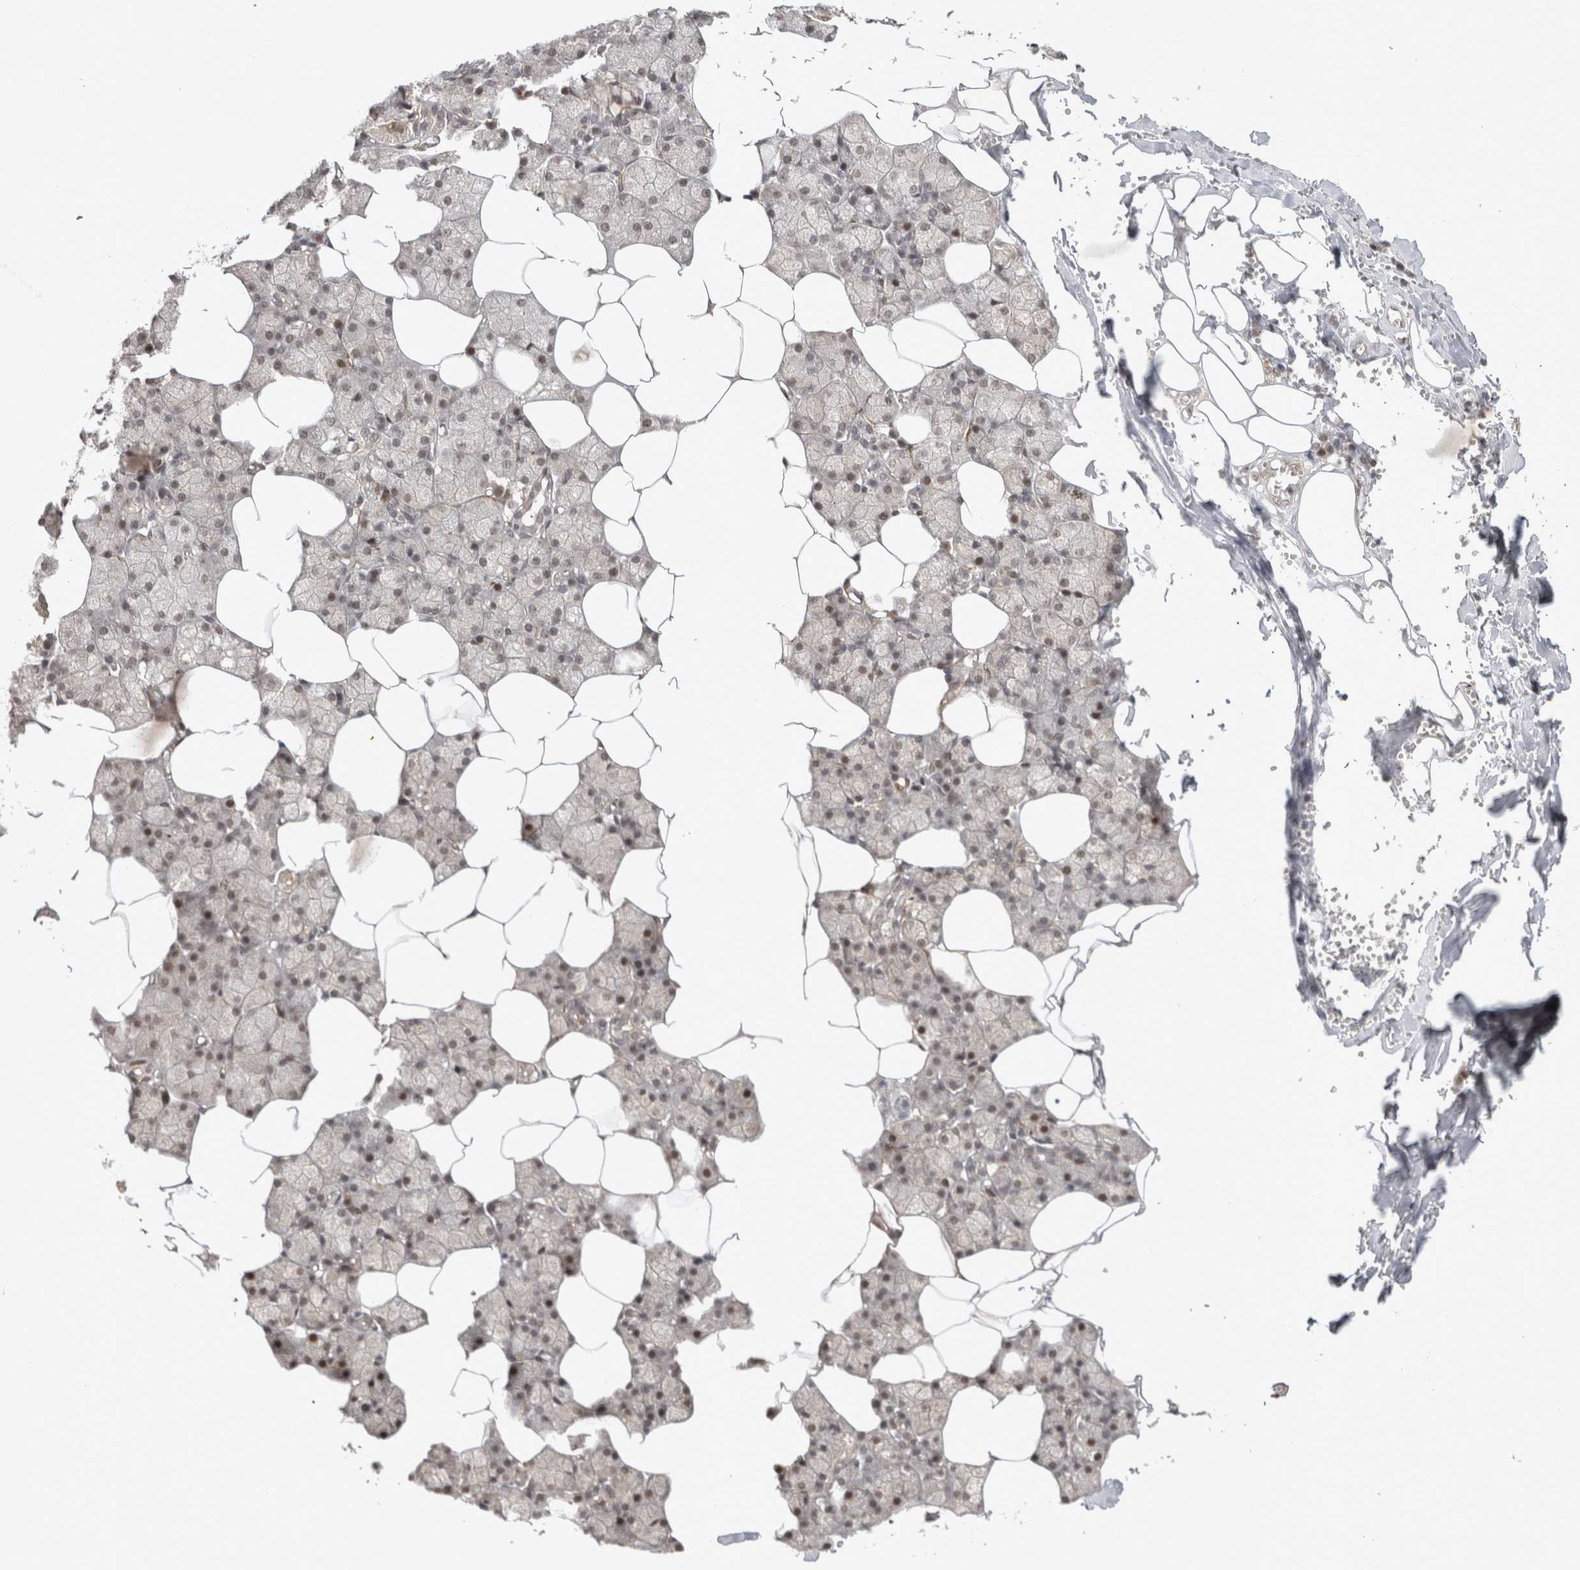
{"staining": {"intensity": "moderate", "quantity": ">75%", "location": "cytoplasmic/membranous,nuclear"}, "tissue": "salivary gland", "cell_type": "Glandular cells", "image_type": "normal", "snomed": [{"axis": "morphology", "description": "Normal tissue, NOS"}, {"axis": "topography", "description": "Salivary gland"}], "caption": "Glandular cells reveal medium levels of moderate cytoplasmic/membranous,nuclear positivity in about >75% of cells in benign salivary gland.", "gene": "ZNF318", "patient": {"sex": "male", "age": 62}}